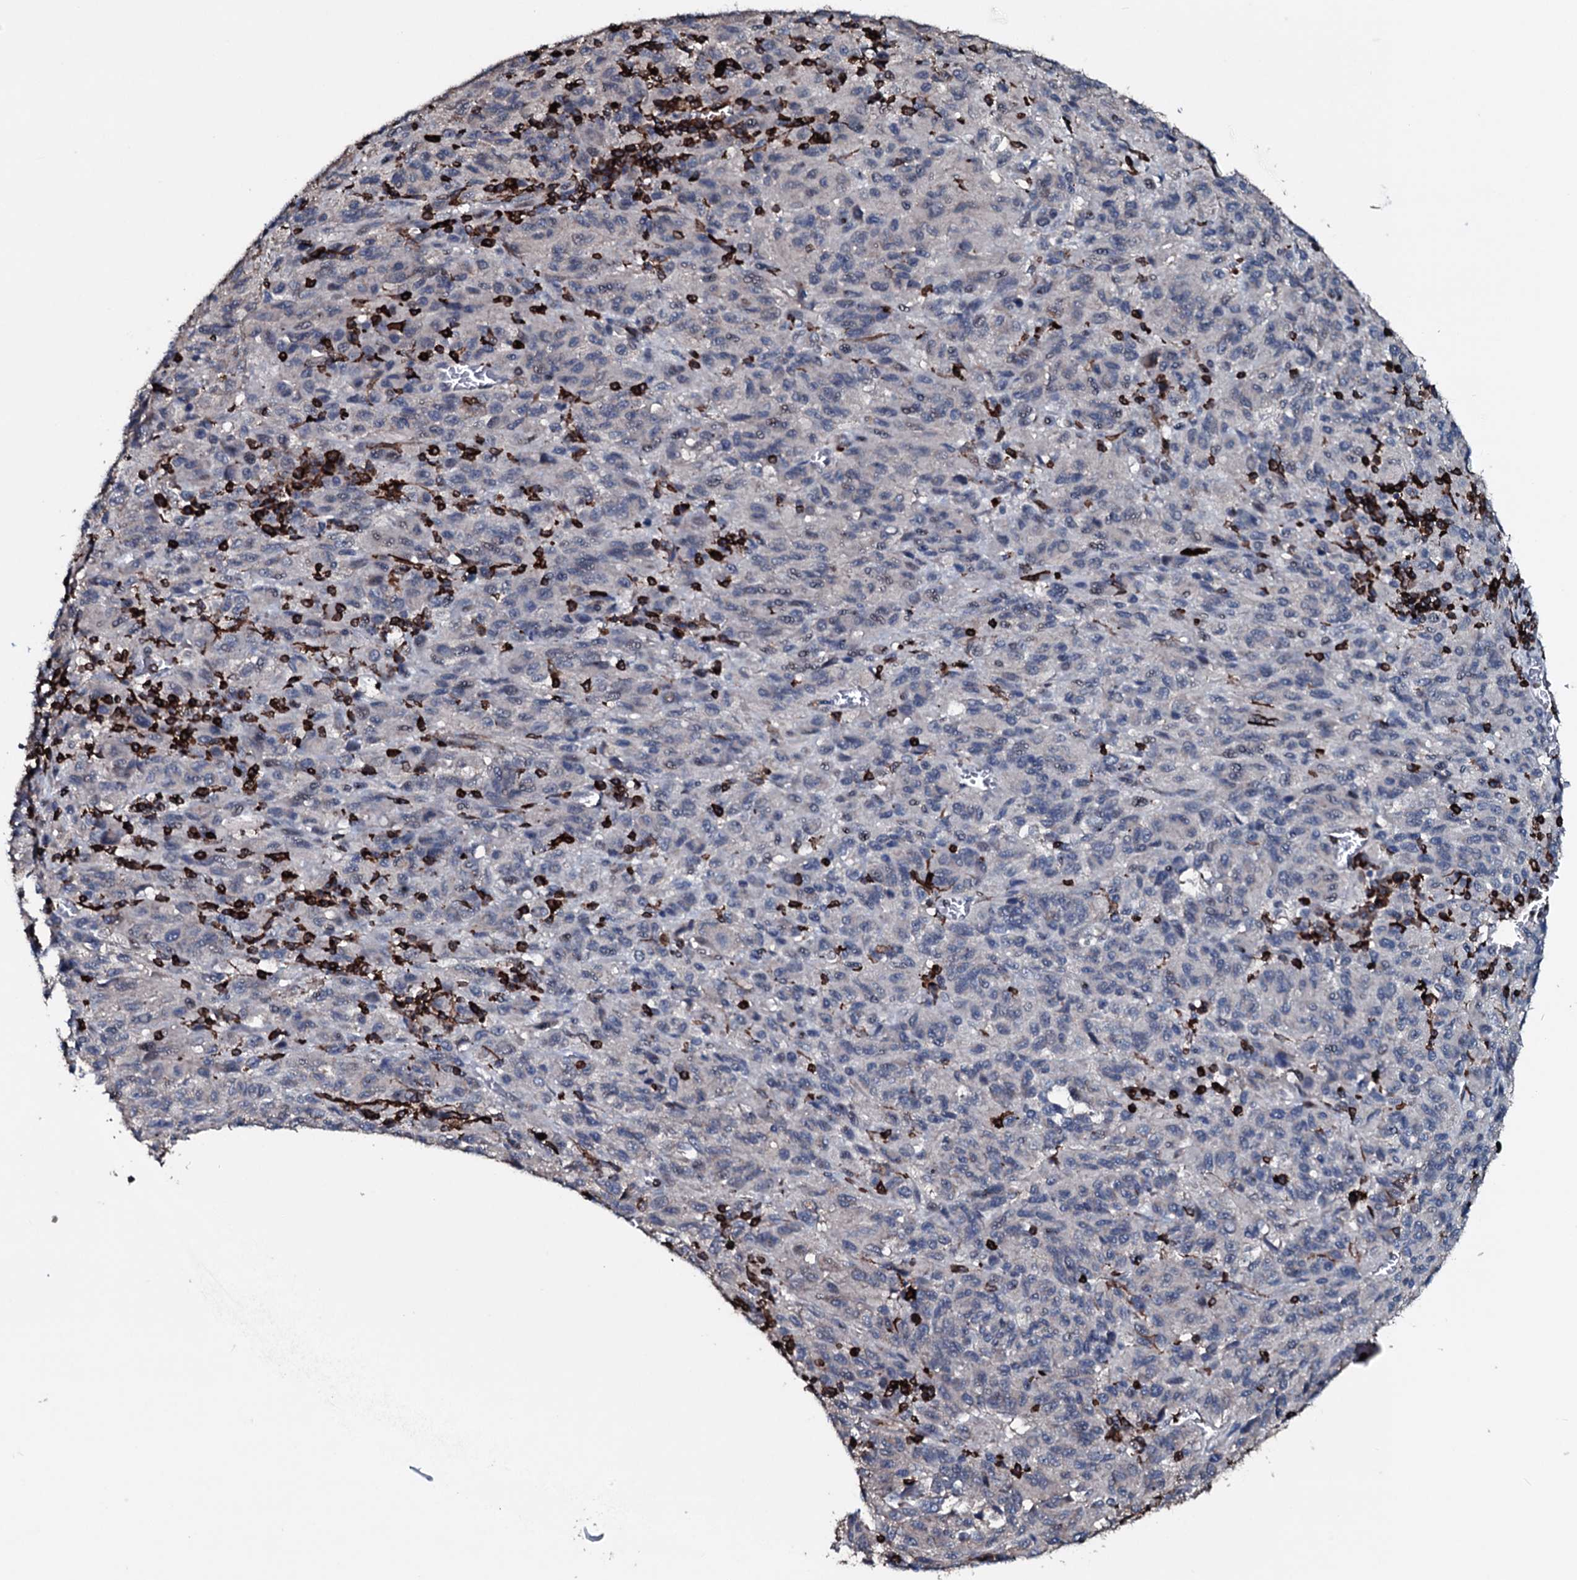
{"staining": {"intensity": "negative", "quantity": "none", "location": "none"}, "tissue": "melanoma", "cell_type": "Tumor cells", "image_type": "cancer", "snomed": [{"axis": "morphology", "description": "Malignant melanoma, Metastatic site"}, {"axis": "topography", "description": "Lung"}], "caption": "Tumor cells show no significant positivity in malignant melanoma (metastatic site).", "gene": "OGFOD2", "patient": {"sex": "male", "age": 64}}